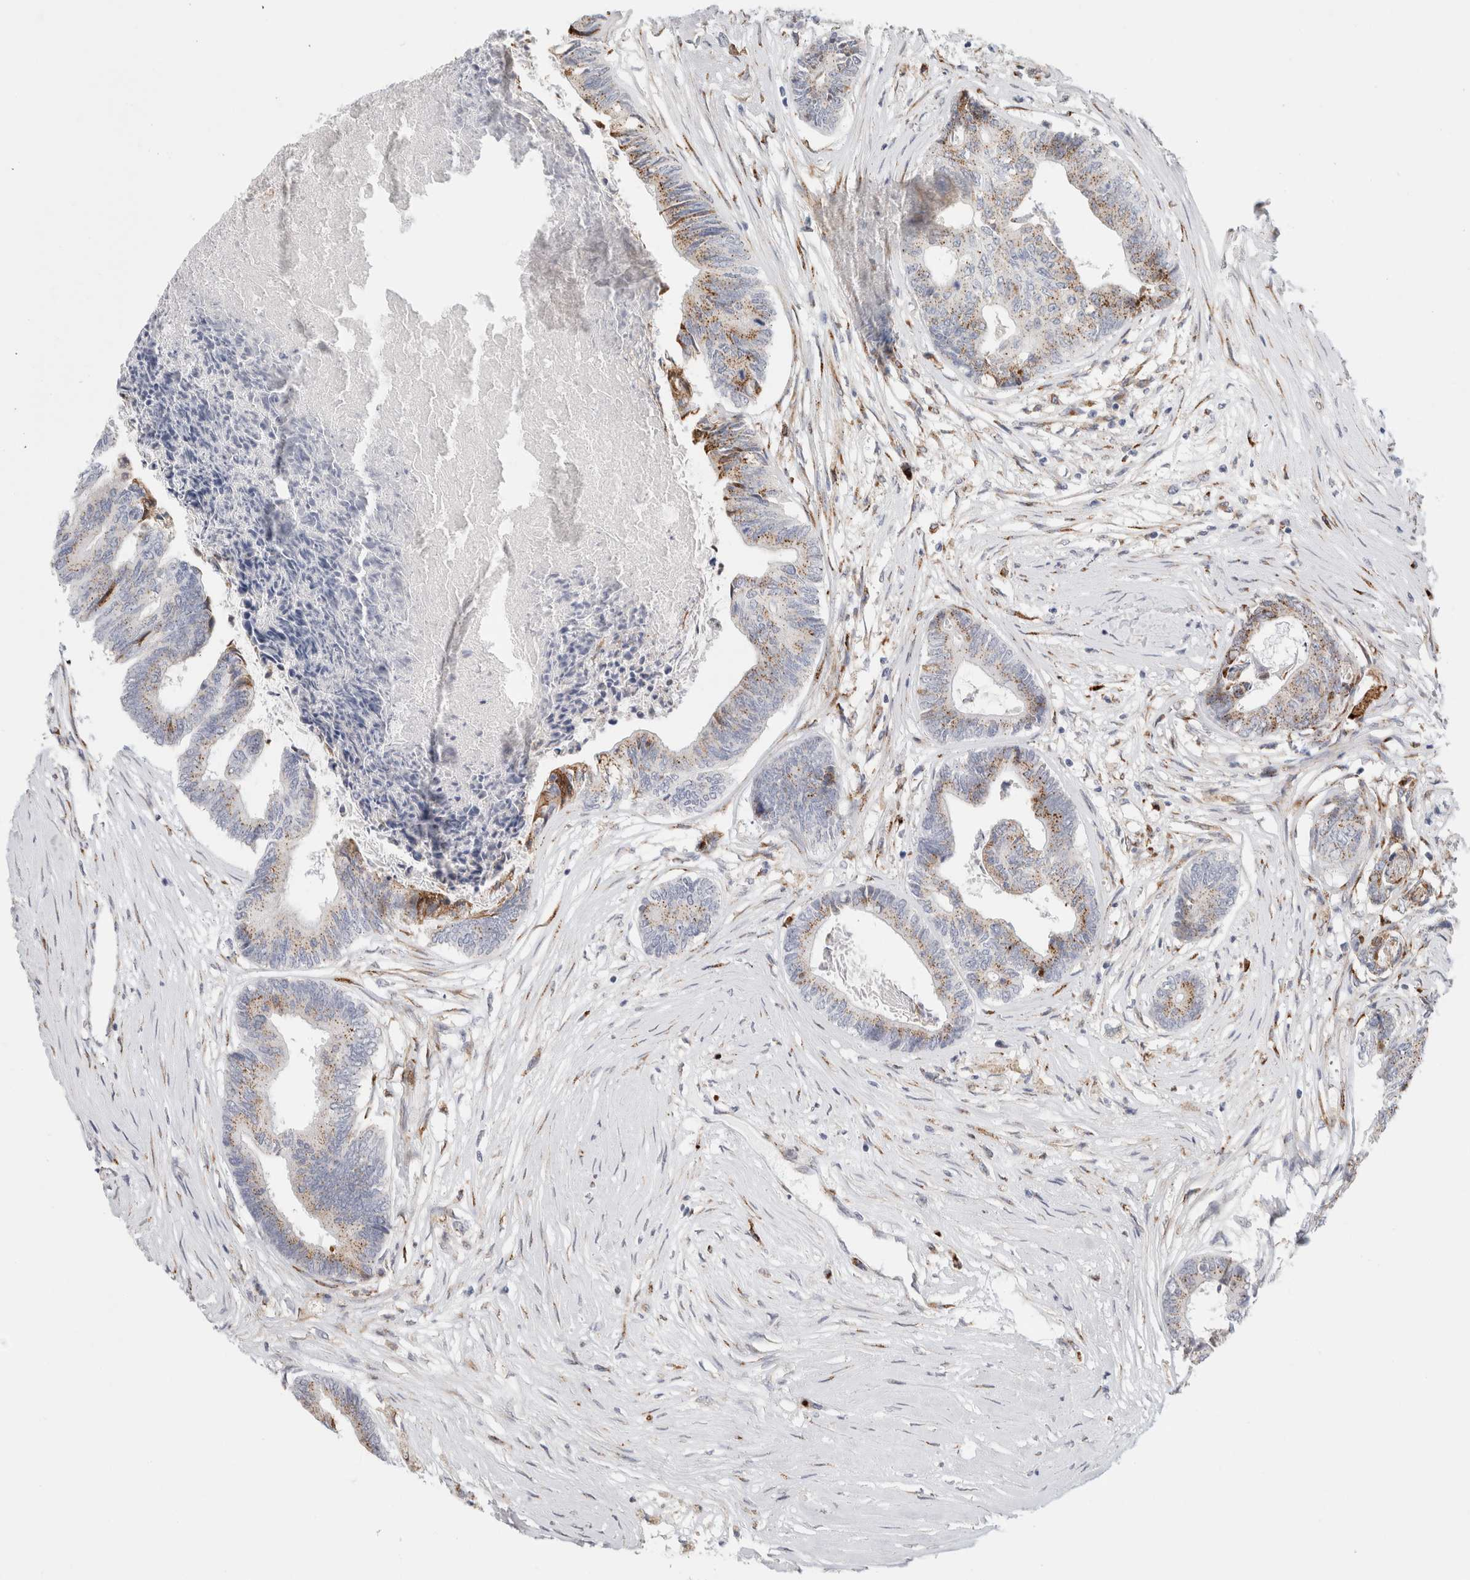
{"staining": {"intensity": "moderate", "quantity": "25%-75%", "location": "cytoplasmic/membranous"}, "tissue": "colorectal cancer", "cell_type": "Tumor cells", "image_type": "cancer", "snomed": [{"axis": "morphology", "description": "Adenocarcinoma, NOS"}, {"axis": "topography", "description": "Rectum"}], "caption": "Tumor cells reveal medium levels of moderate cytoplasmic/membranous staining in about 25%-75% of cells in human adenocarcinoma (colorectal).", "gene": "MCFD2", "patient": {"sex": "male", "age": 63}}